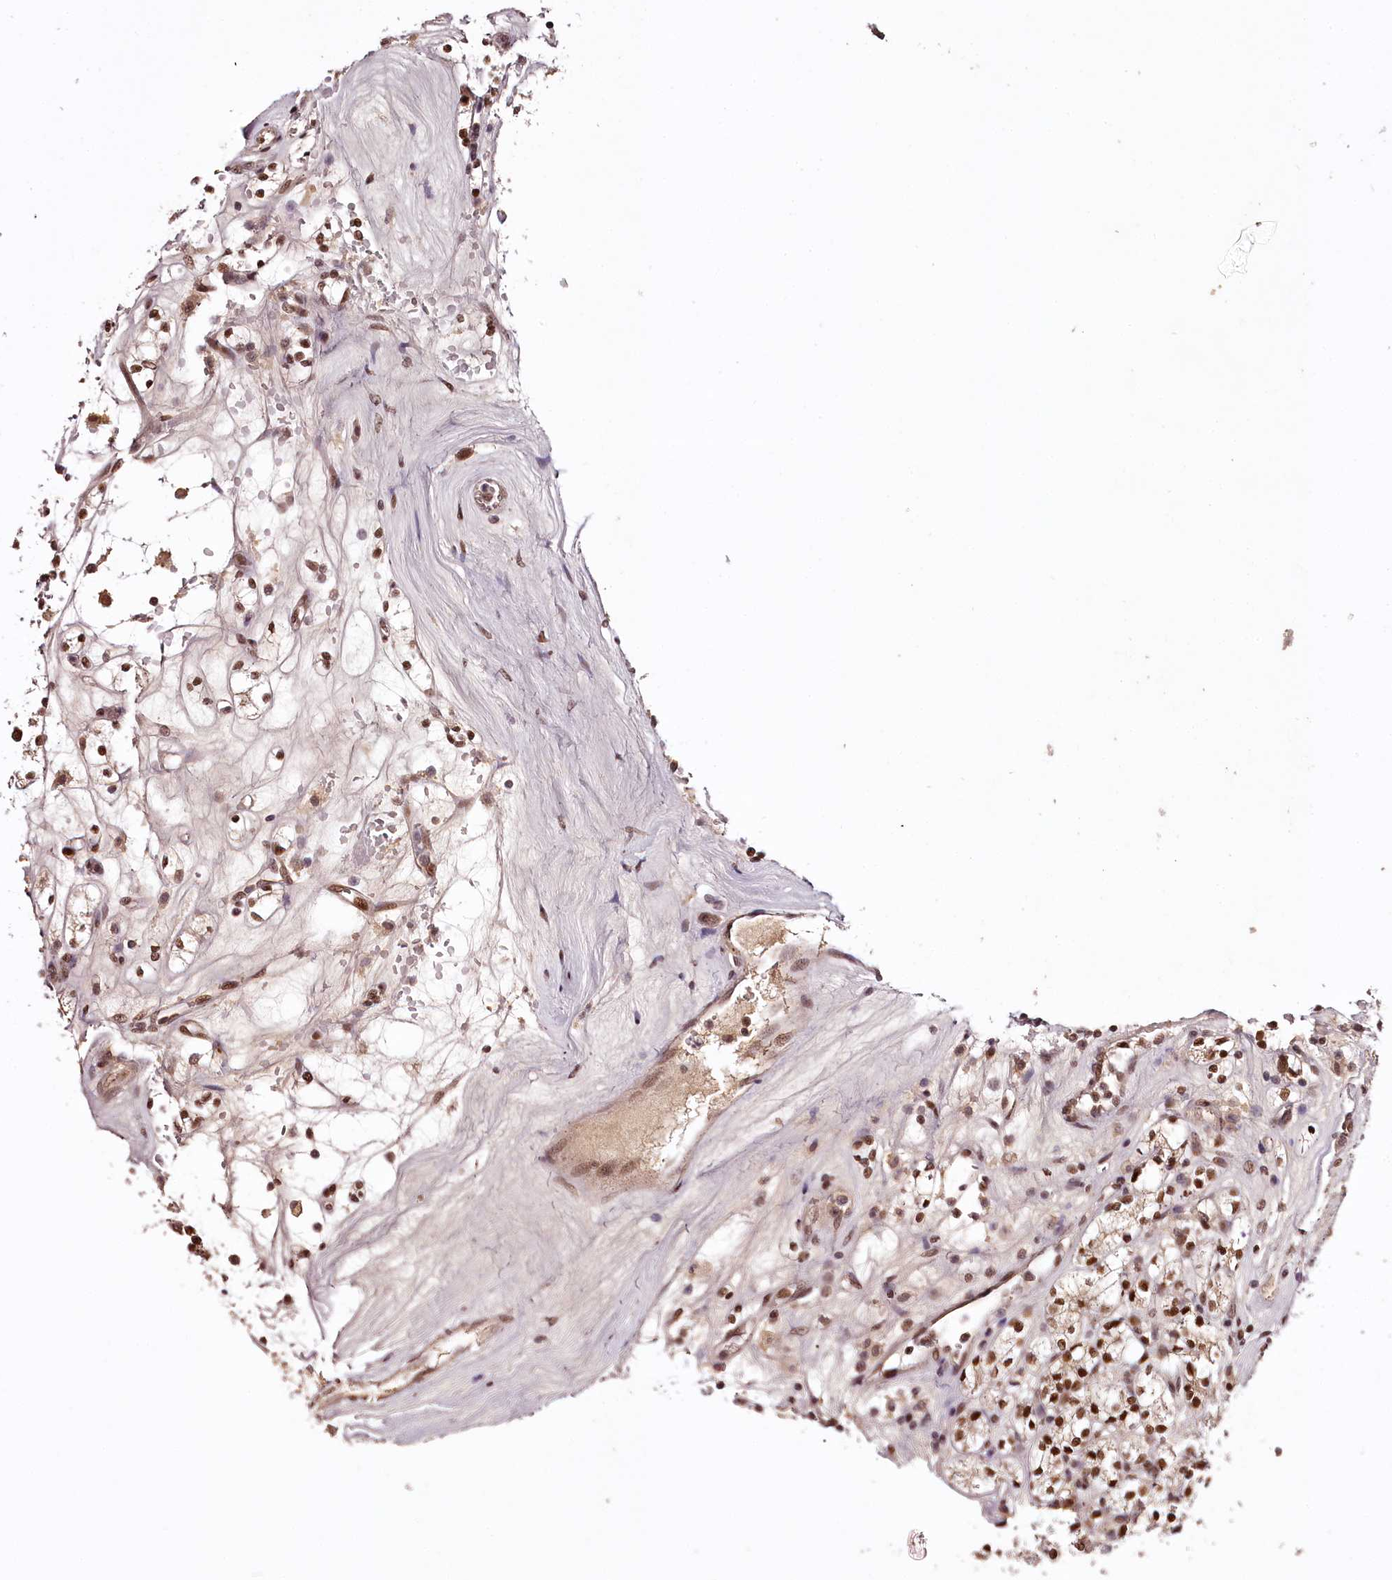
{"staining": {"intensity": "moderate", "quantity": ">75%", "location": "nuclear"}, "tissue": "renal cancer", "cell_type": "Tumor cells", "image_type": "cancer", "snomed": [{"axis": "morphology", "description": "Adenocarcinoma, NOS"}, {"axis": "topography", "description": "Kidney"}], "caption": "Brown immunohistochemical staining in human renal adenocarcinoma shows moderate nuclear expression in approximately >75% of tumor cells.", "gene": "TTC33", "patient": {"sex": "male", "age": 77}}